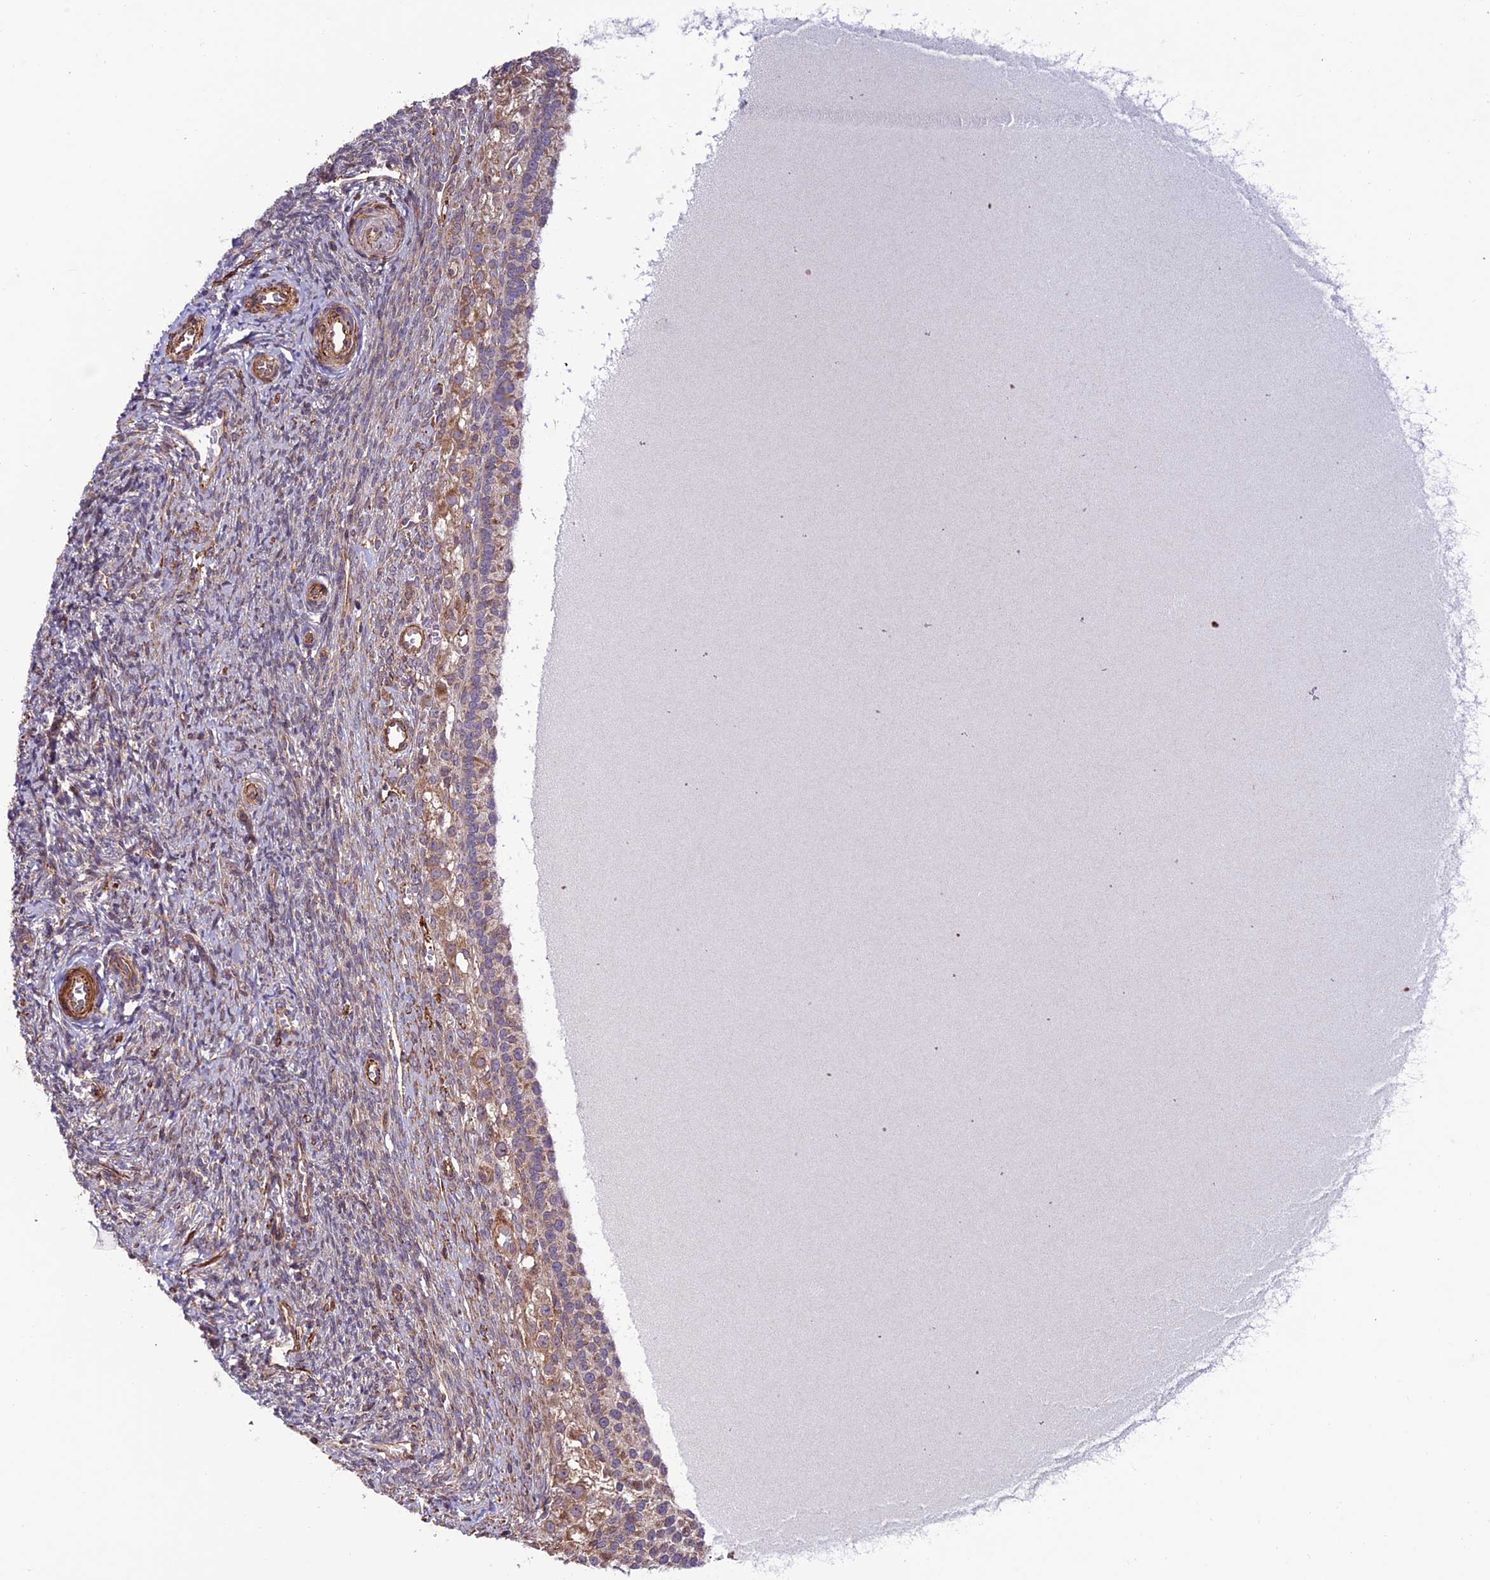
{"staining": {"intensity": "negative", "quantity": "none", "location": "none"}, "tissue": "ovary", "cell_type": "Follicle cells", "image_type": "normal", "snomed": [{"axis": "morphology", "description": "Normal tissue, NOS"}, {"axis": "topography", "description": "Ovary"}], "caption": "This is an immunohistochemistry (IHC) photomicrograph of normal ovary. There is no staining in follicle cells.", "gene": "TNIP3", "patient": {"sex": "female", "age": 41}}